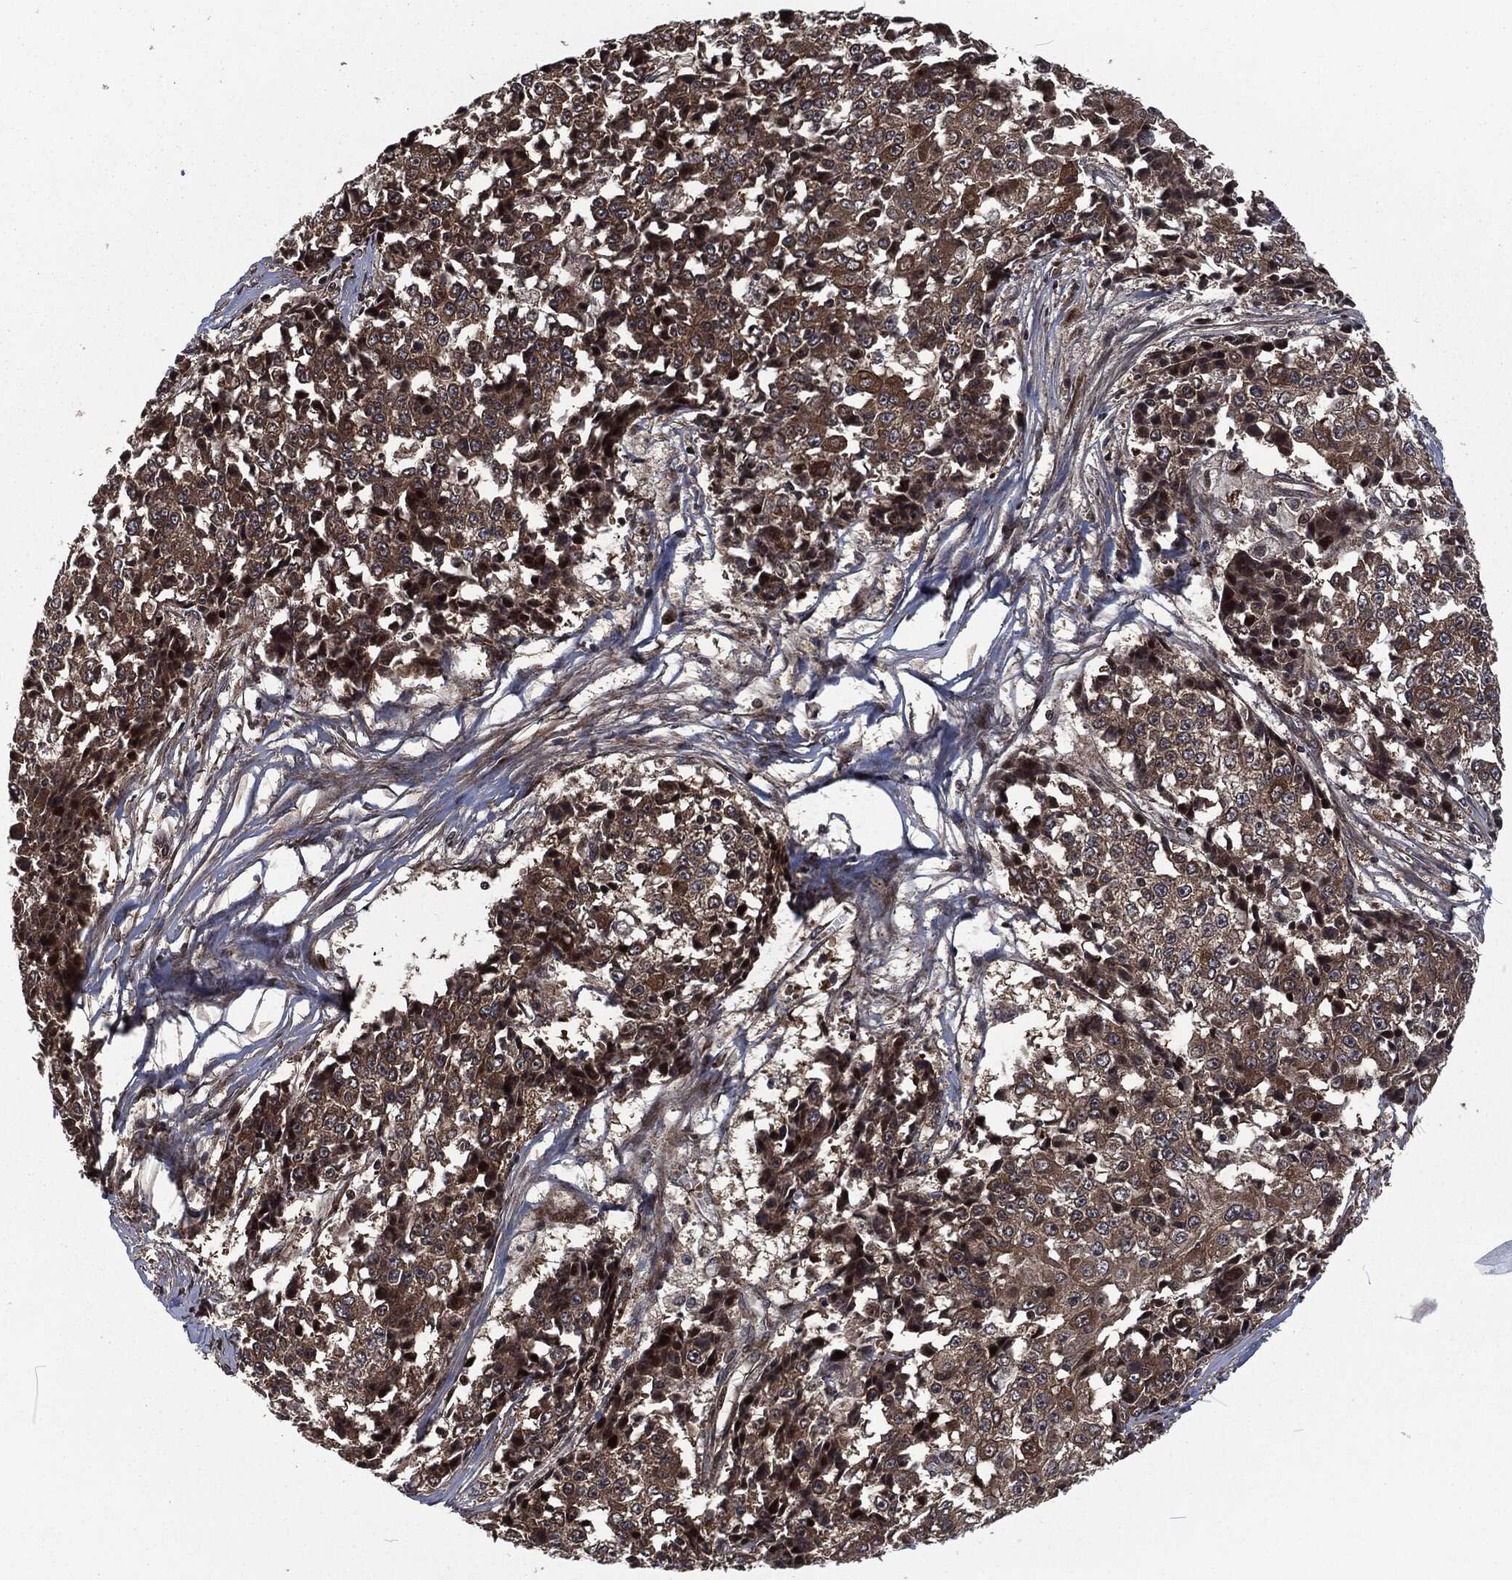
{"staining": {"intensity": "moderate", "quantity": ">75%", "location": "cytoplasmic/membranous"}, "tissue": "ovarian cancer", "cell_type": "Tumor cells", "image_type": "cancer", "snomed": [{"axis": "morphology", "description": "Carcinoma, endometroid"}, {"axis": "topography", "description": "Ovary"}], "caption": "DAB immunohistochemical staining of ovarian cancer (endometroid carcinoma) displays moderate cytoplasmic/membranous protein staining in approximately >75% of tumor cells.", "gene": "CMPK2", "patient": {"sex": "female", "age": 42}}